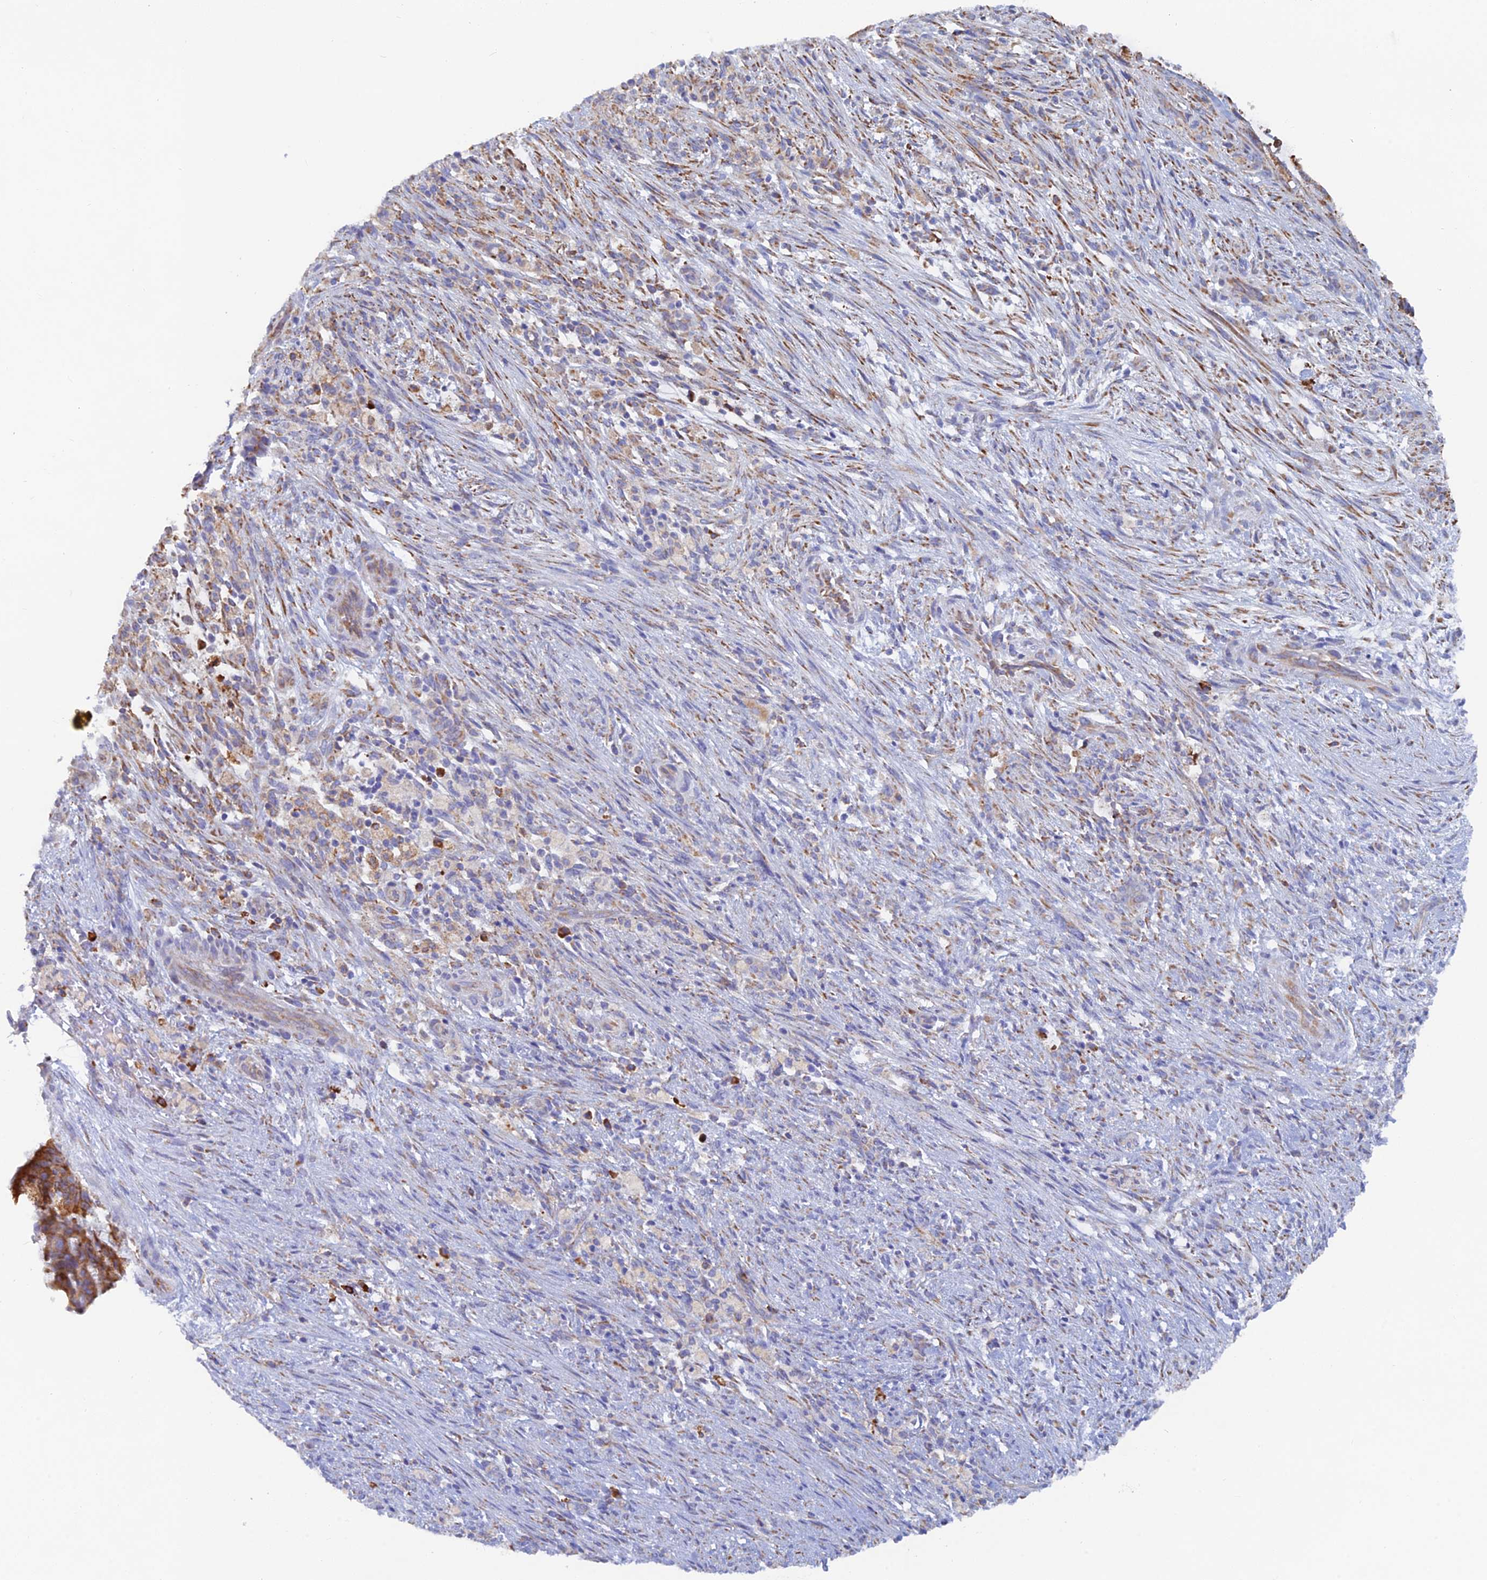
{"staining": {"intensity": "weak", "quantity": "25%-75%", "location": "cytoplasmic/membranous"}, "tissue": "liver cancer", "cell_type": "Tumor cells", "image_type": "cancer", "snomed": [{"axis": "morphology", "description": "Normal tissue, NOS"}, {"axis": "morphology", "description": "Cholangiocarcinoma"}, {"axis": "topography", "description": "Liver"}, {"axis": "topography", "description": "Peripheral nerve tissue"}], "caption": "An IHC histopathology image of tumor tissue is shown. Protein staining in brown highlights weak cytoplasmic/membranous positivity in liver cholangiocarcinoma within tumor cells.", "gene": "WDR35", "patient": {"sex": "female", "age": 73}}